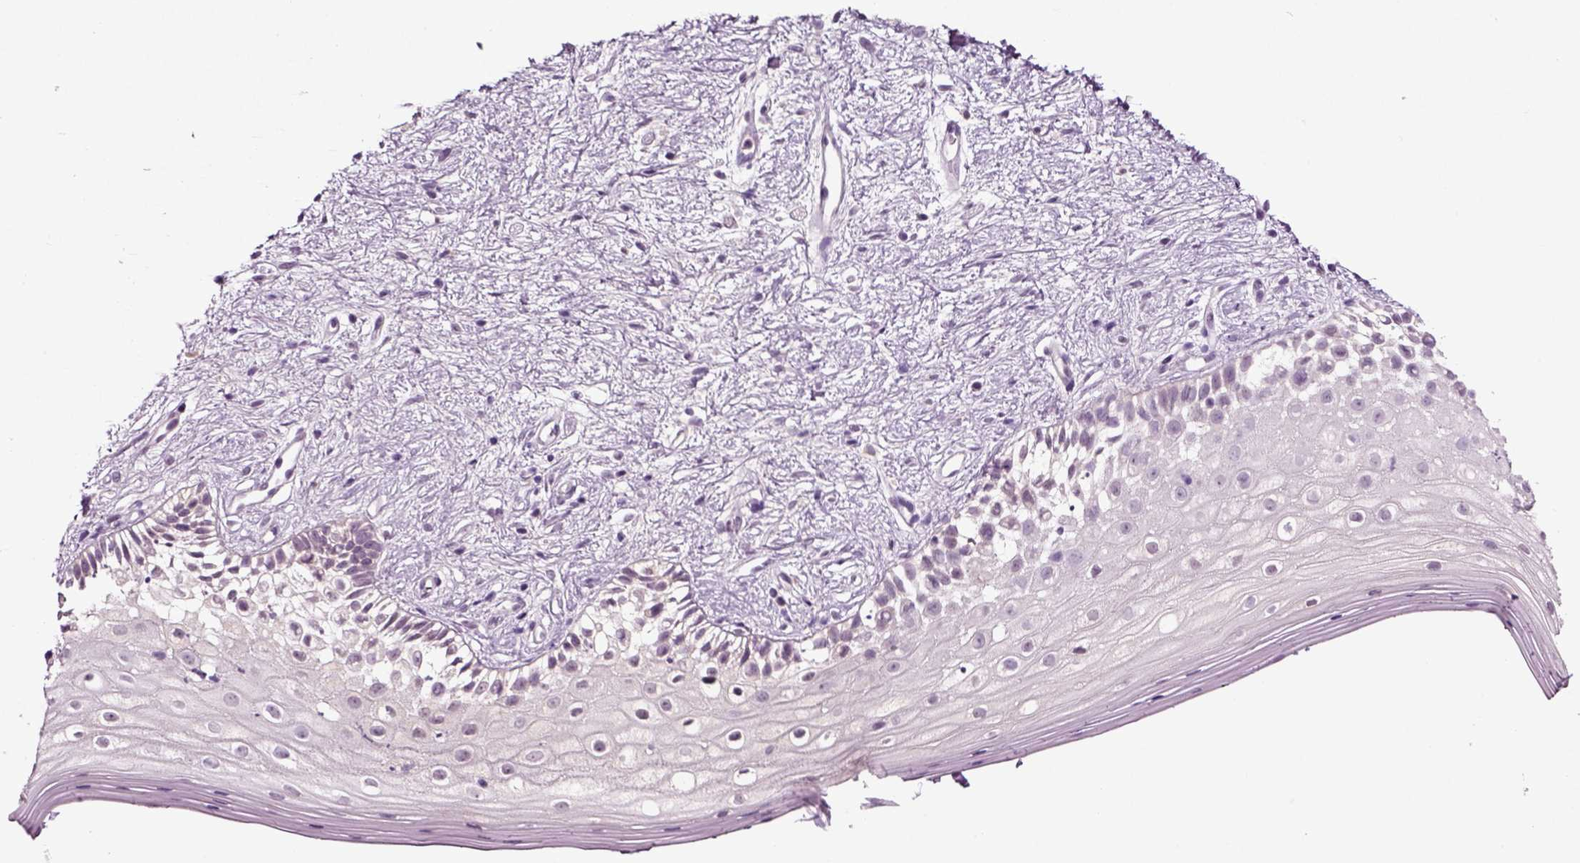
{"staining": {"intensity": "negative", "quantity": "none", "location": "none"}, "tissue": "vagina", "cell_type": "Squamous epithelial cells", "image_type": "normal", "snomed": [{"axis": "morphology", "description": "Normal tissue, NOS"}, {"axis": "topography", "description": "Vagina"}], "caption": "The immunohistochemistry (IHC) histopathology image has no significant positivity in squamous epithelial cells of vagina.", "gene": "SPATA17", "patient": {"sex": "female", "age": 47}}